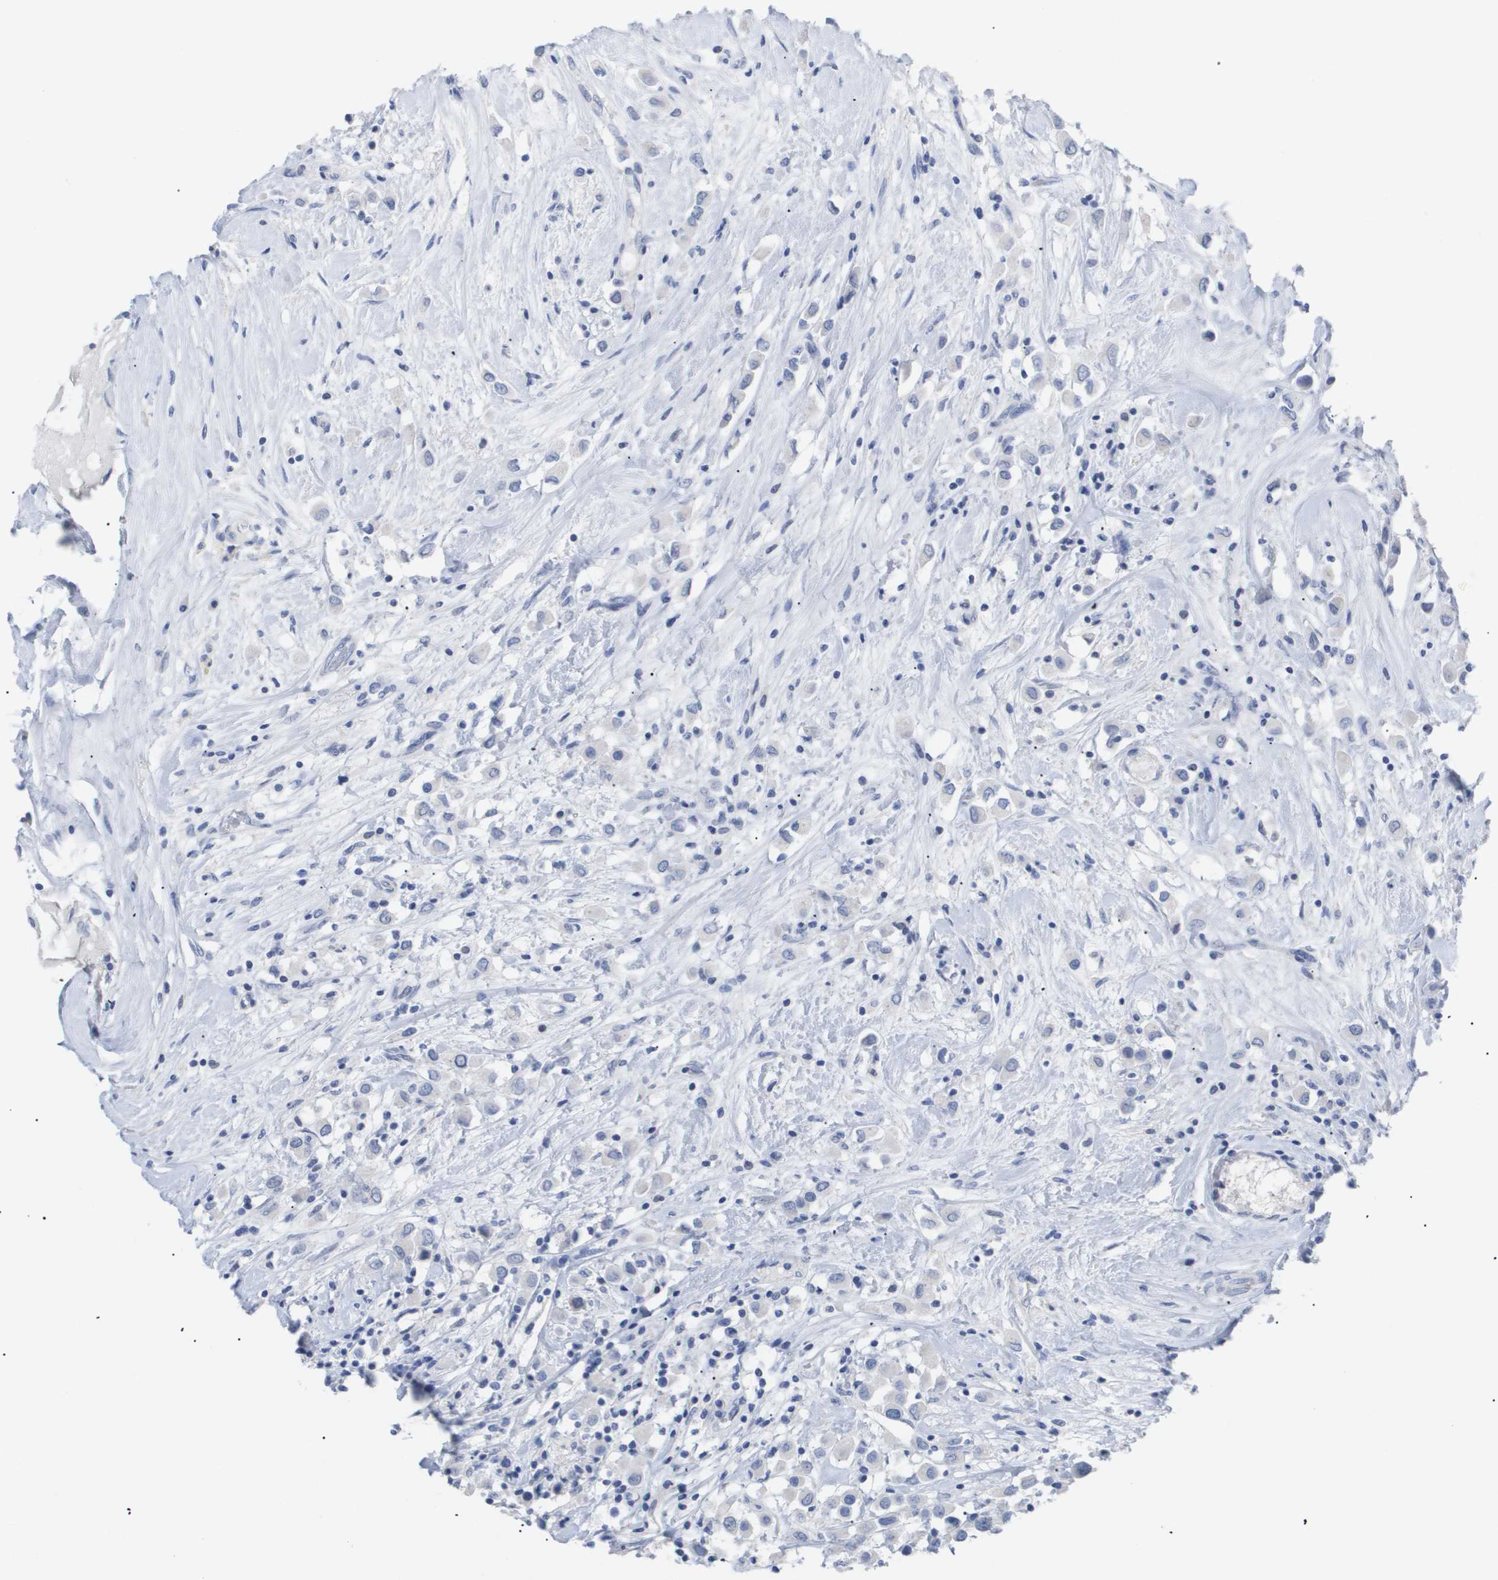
{"staining": {"intensity": "negative", "quantity": "none", "location": "none"}, "tissue": "breast cancer", "cell_type": "Tumor cells", "image_type": "cancer", "snomed": [{"axis": "morphology", "description": "Duct carcinoma"}, {"axis": "topography", "description": "Breast"}], "caption": "This is an immunohistochemistry photomicrograph of human invasive ductal carcinoma (breast). There is no expression in tumor cells.", "gene": "CAV3", "patient": {"sex": "female", "age": 61}}